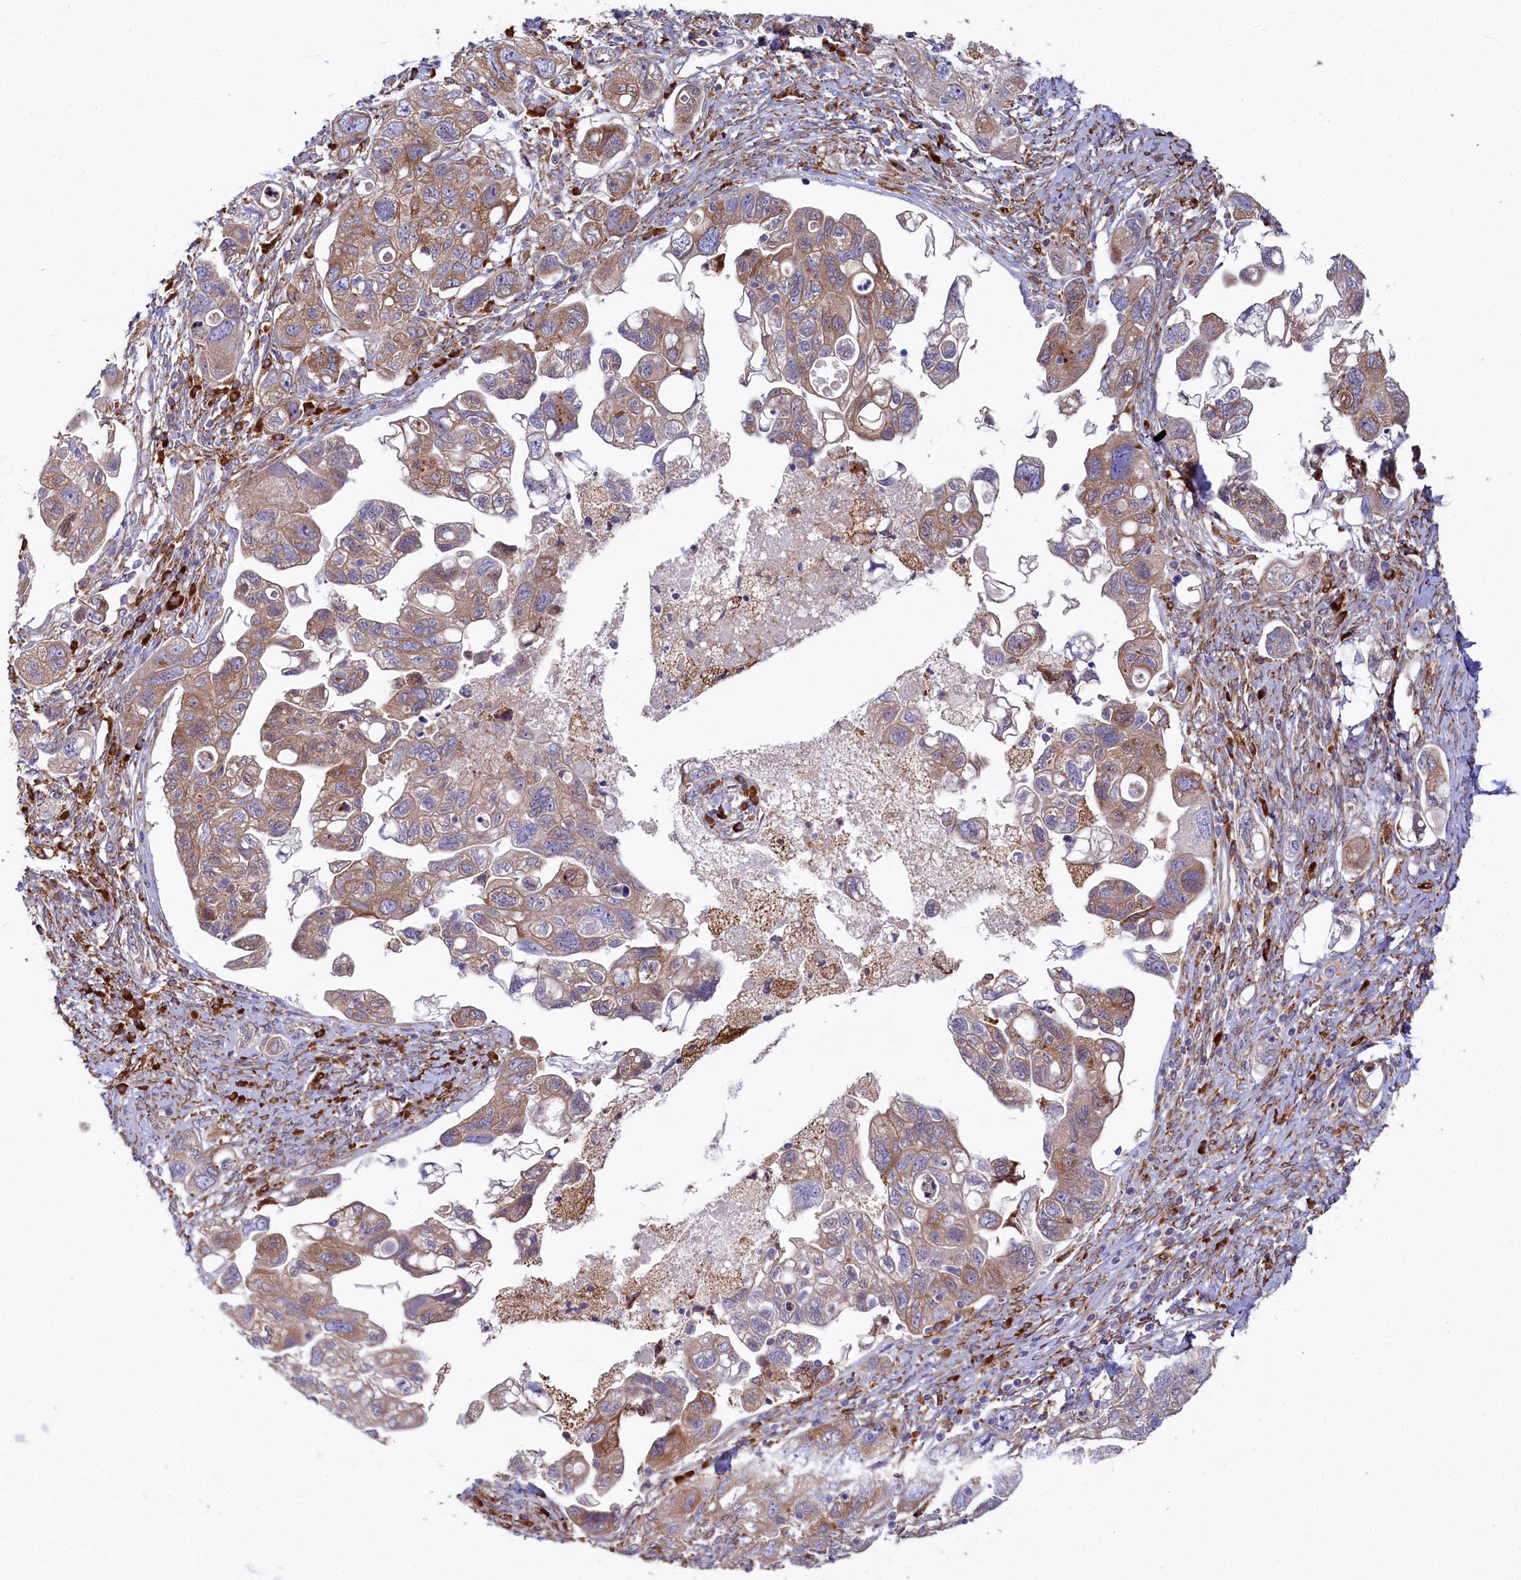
{"staining": {"intensity": "moderate", "quantity": ">75%", "location": "cytoplasmic/membranous"}, "tissue": "ovarian cancer", "cell_type": "Tumor cells", "image_type": "cancer", "snomed": [{"axis": "morphology", "description": "Carcinoma, NOS"}, {"axis": "morphology", "description": "Cystadenocarcinoma, serous, NOS"}, {"axis": "topography", "description": "Ovary"}], "caption": "Ovarian cancer (carcinoma) stained for a protein (brown) shows moderate cytoplasmic/membranous positive staining in approximately >75% of tumor cells.", "gene": "CHID1", "patient": {"sex": "female", "age": 69}}